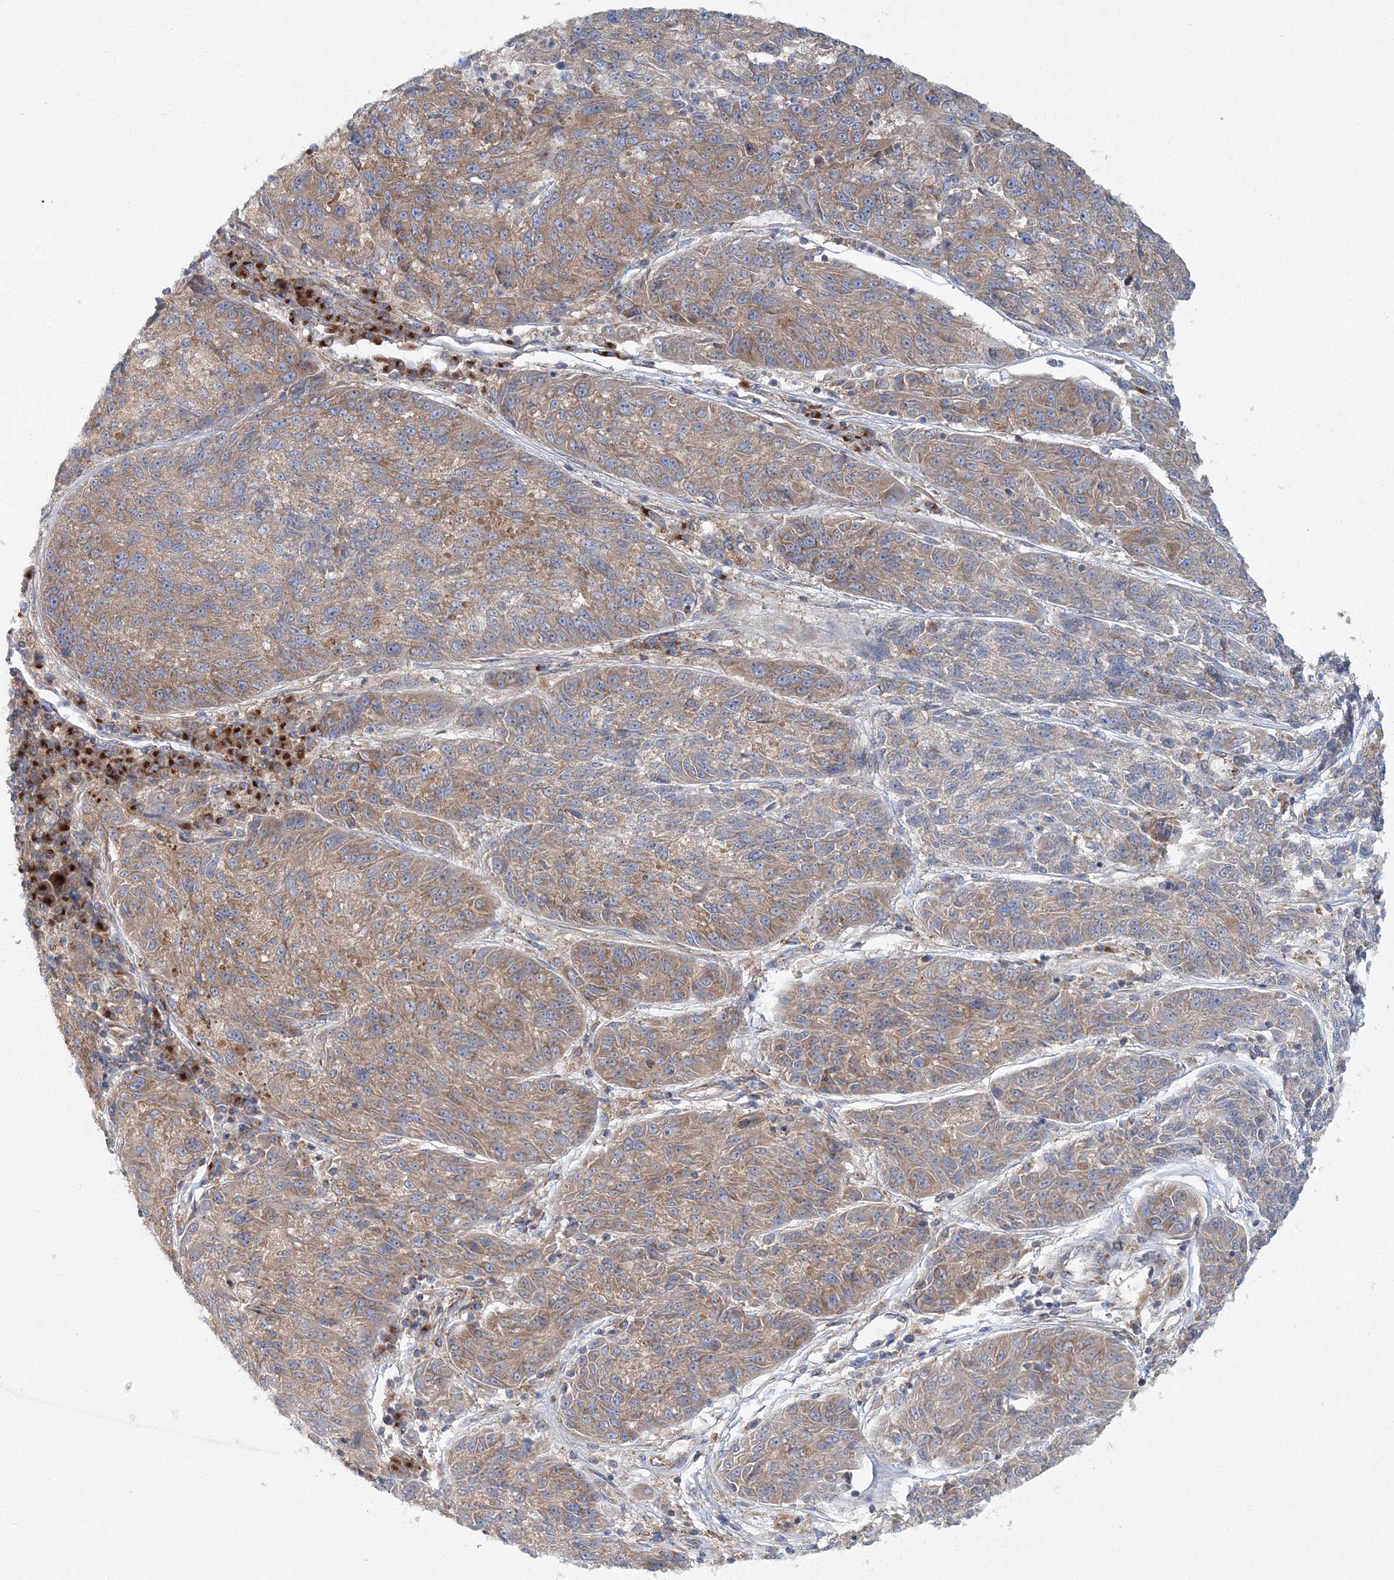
{"staining": {"intensity": "moderate", "quantity": "25%-75%", "location": "cytoplasmic/membranous"}, "tissue": "melanoma", "cell_type": "Tumor cells", "image_type": "cancer", "snomed": [{"axis": "morphology", "description": "Malignant melanoma, NOS"}, {"axis": "topography", "description": "Skin"}], "caption": "Malignant melanoma stained for a protein displays moderate cytoplasmic/membranous positivity in tumor cells.", "gene": "SEC23IP", "patient": {"sex": "male", "age": 53}}